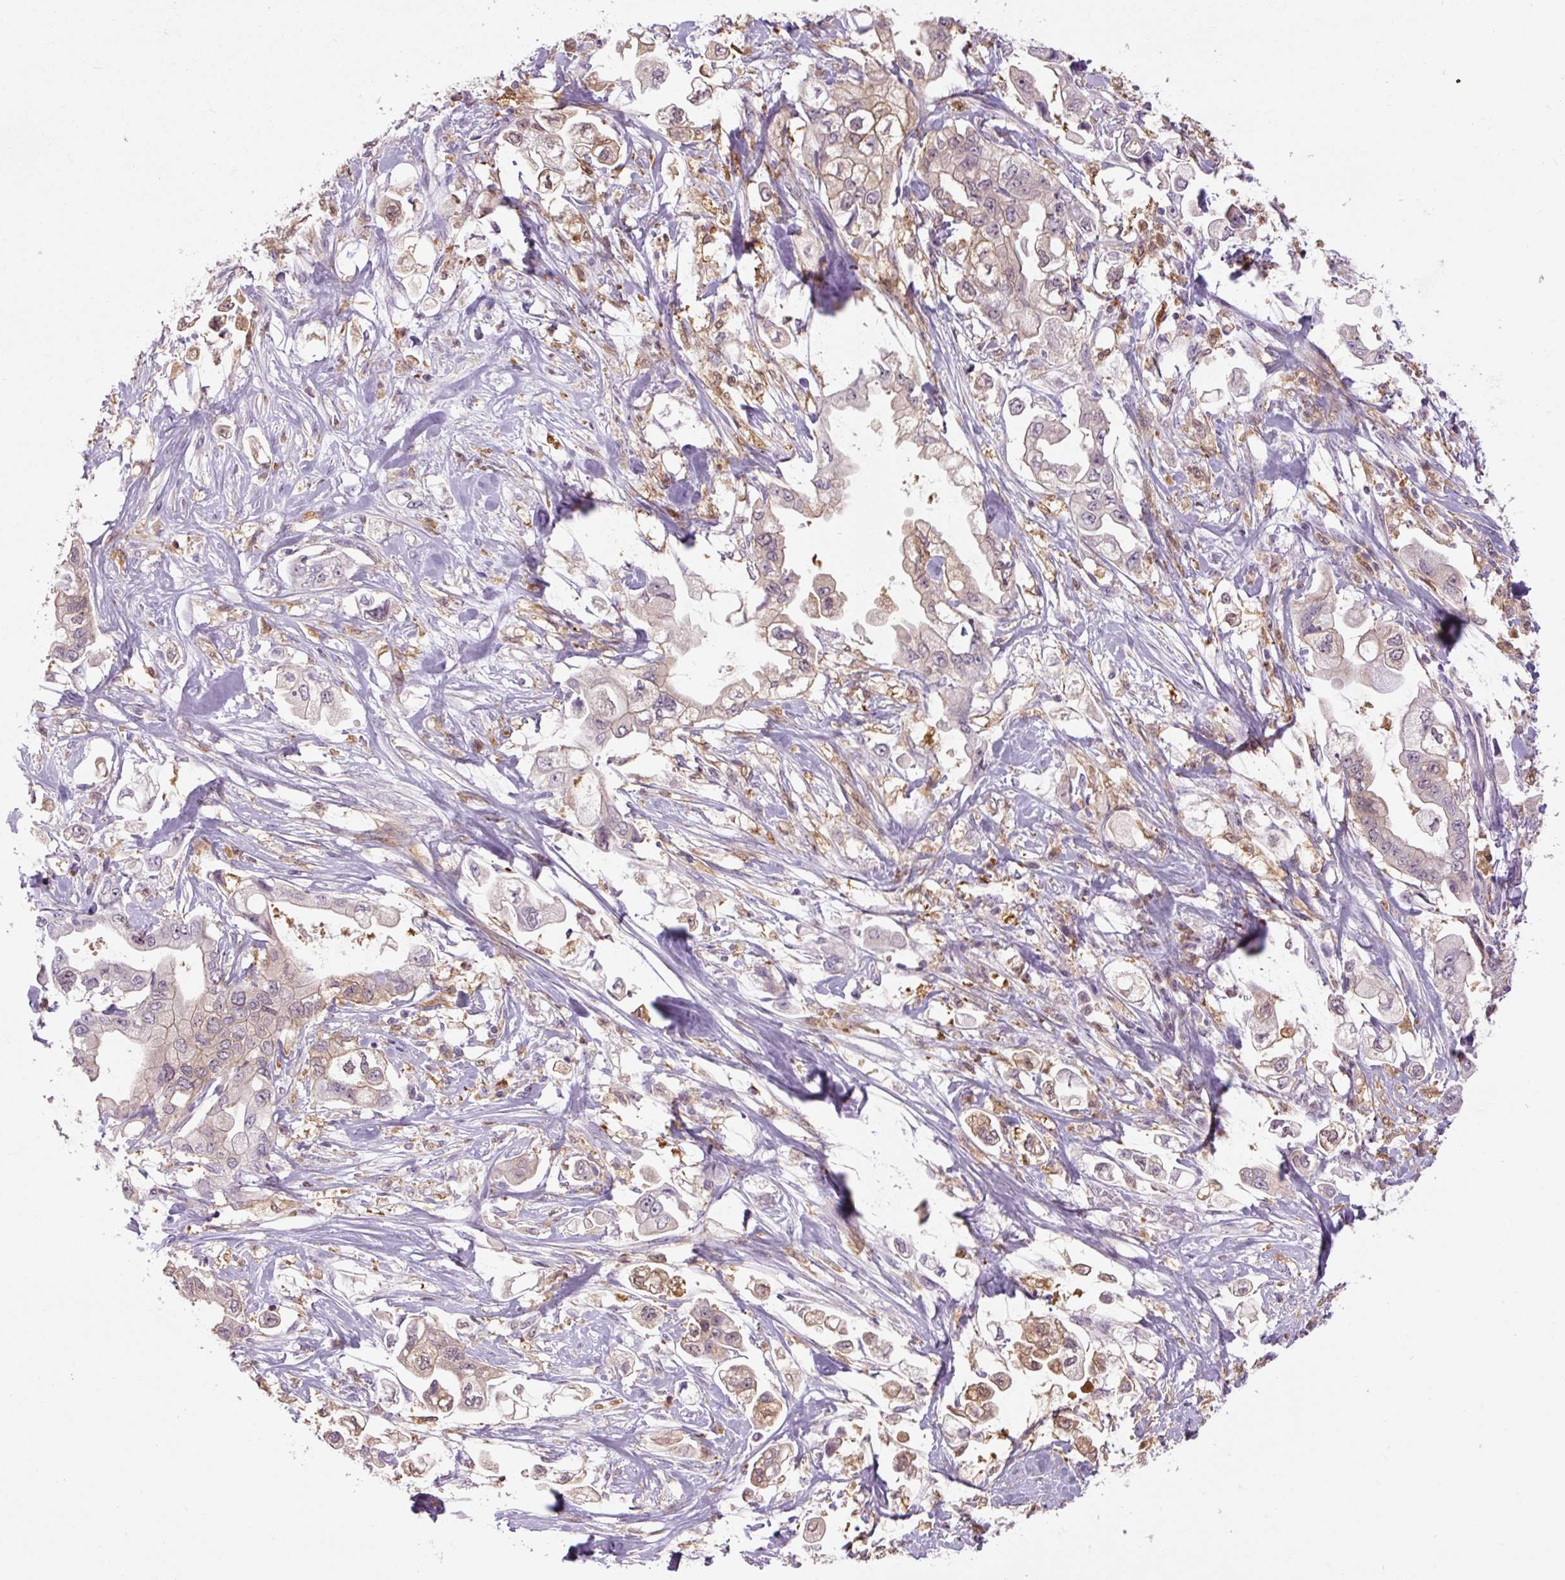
{"staining": {"intensity": "moderate", "quantity": "25%-75%", "location": "cytoplasmic/membranous"}, "tissue": "stomach cancer", "cell_type": "Tumor cells", "image_type": "cancer", "snomed": [{"axis": "morphology", "description": "Adenocarcinoma, NOS"}, {"axis": "topography", "description": "Stomach"}], "caption": "Human stomach cancer stained with a brown dye demonstrates moderate cytoplasmic/membranous positive staining in approximately 25%-75% of tumor cells.", "gene": "SPSB2", "patient": {"sex": "male", "age": 62}}